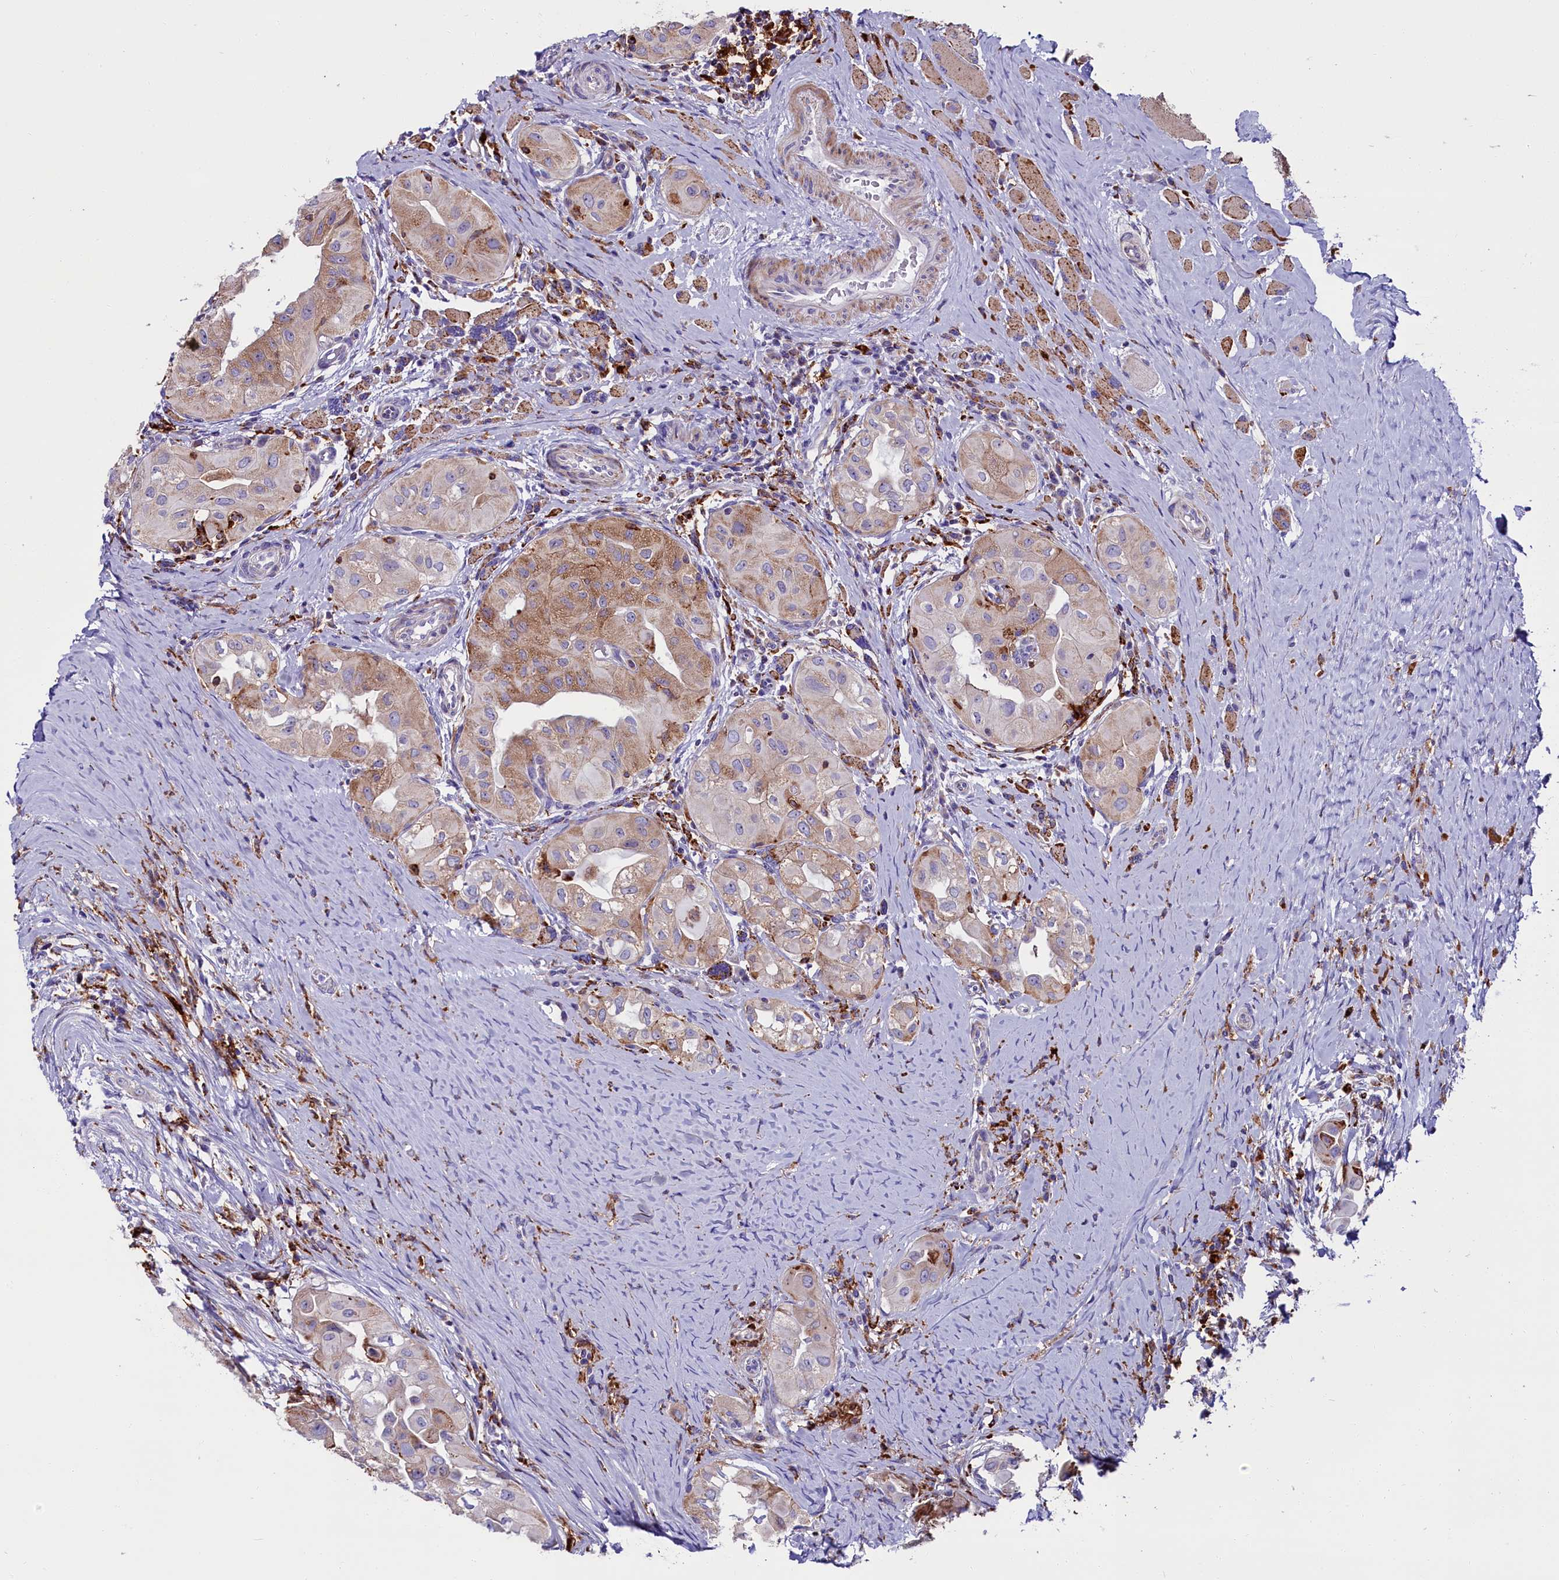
{"staining": {"intensity": "moderate", "quantity": "25%-75%", "location": "cytoplasmic/membranous"}, "tissue": "thyroid cancer", "cell_type": "Tumor cells", "image_type": "cancer", "snomed": [{"axis": "morphology", "description": "Papillary adenocarcinoma, NOS"}, {"axis": "topography", "description": "Thyroid gland"}], "caption": "Thyroid papillary adenocarcinoma was stained to show a protein in brown. There is medium levels of moderate cytoplasmic/membranous staining in about 25%-75% of tumor cells. (DAB IHC with brightfield microscopy, high magnification).", "gene": "IL20RA", "patient": {"sex": "female", "age": 59}}